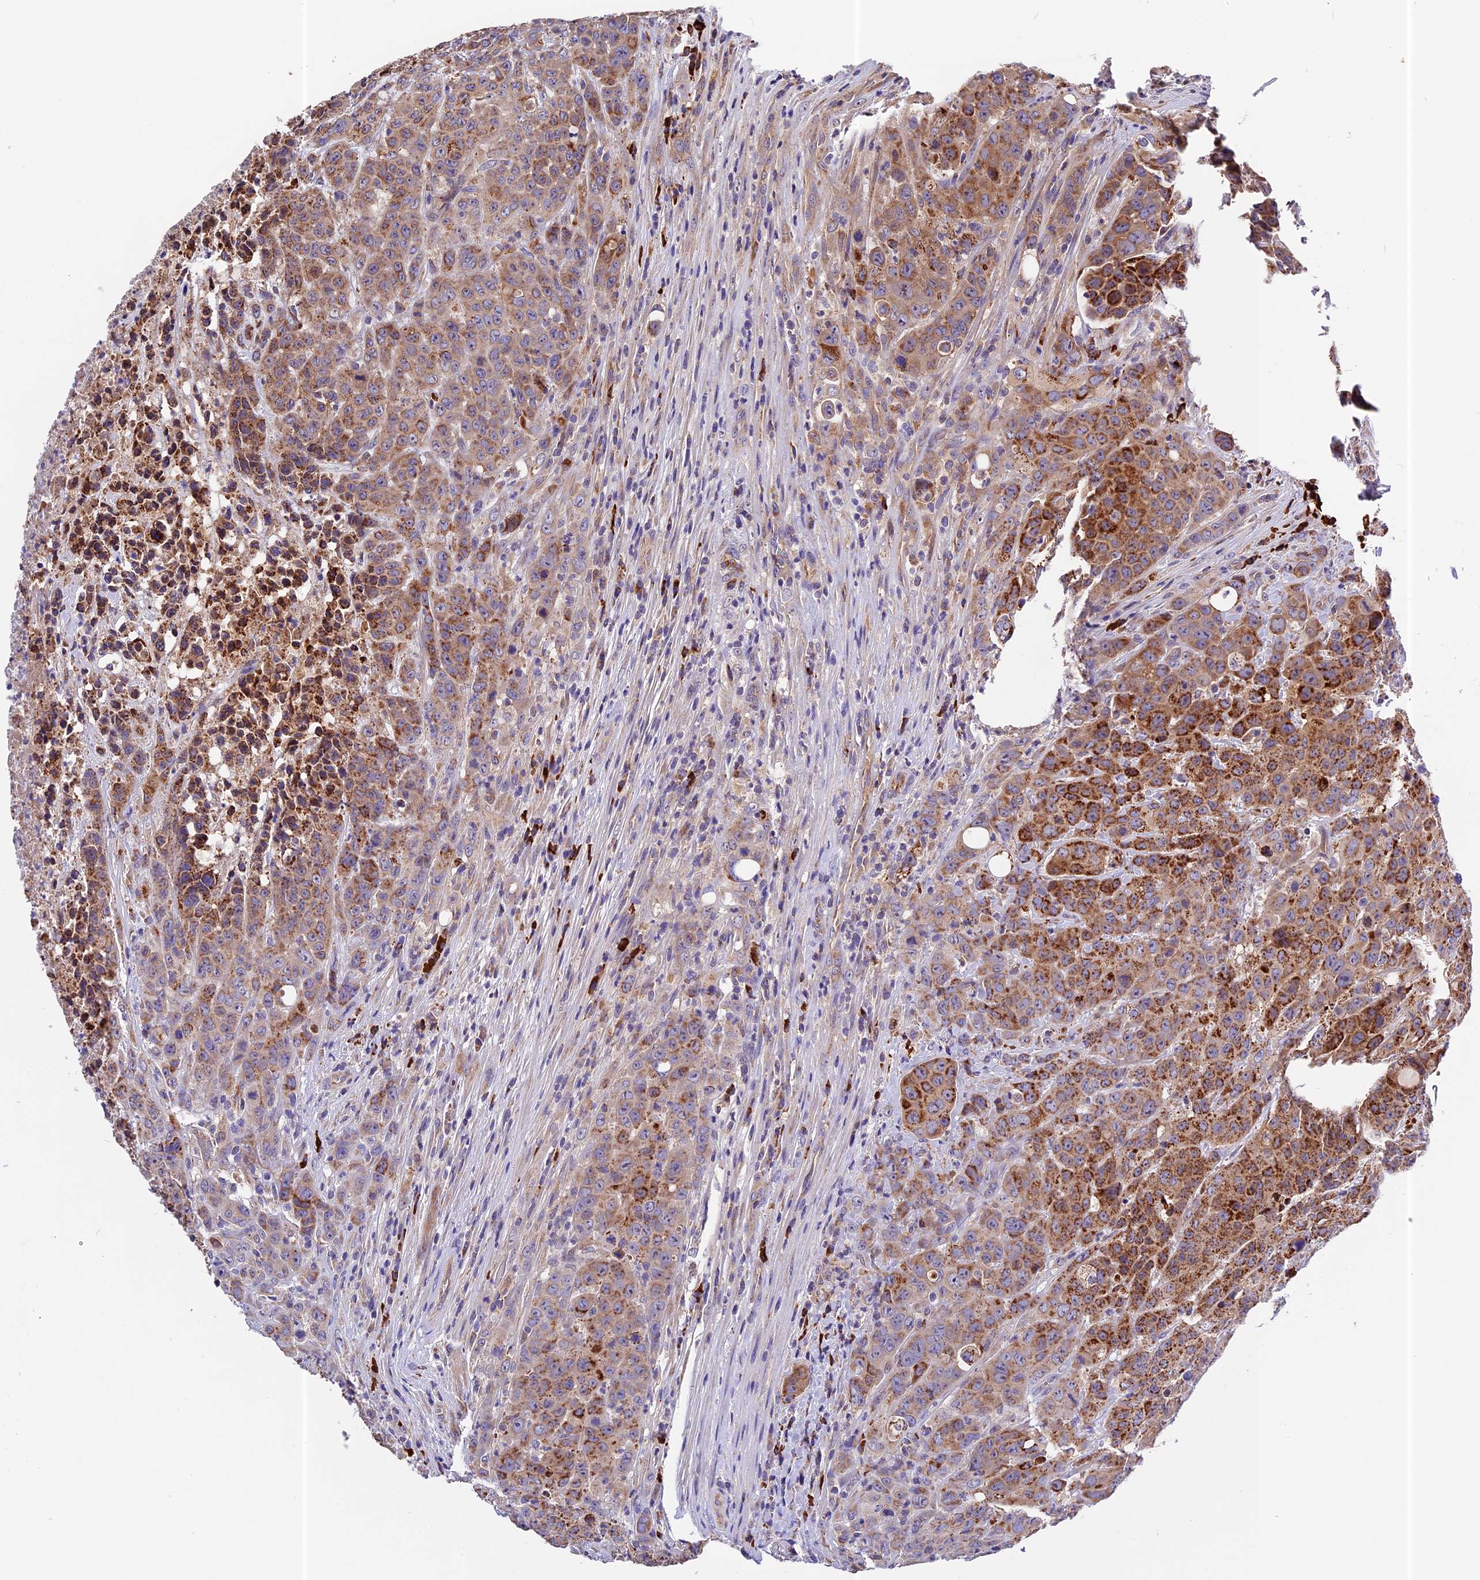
{"staining": {"intensity": "moderate", "quantity": ">75%", "location": "cytoplasmic/membranous"}, "tissue": "colorectal cancer", "cell_type": "Tumor cells", "image_type": "cancer", "snomed": [{"axis": "morphology", "description": "Adenocarcinoma, NOS"}, {"axis": "topography", "description": "Colon"}], "caption": "Tumor cells show medium levels of moderate cytoplasmic/membranous staining in about >75% of cells in human adenocarcinoma (colorectal).", "gene": "METTL22", "patient": {"sex": "male", "age": 62}}